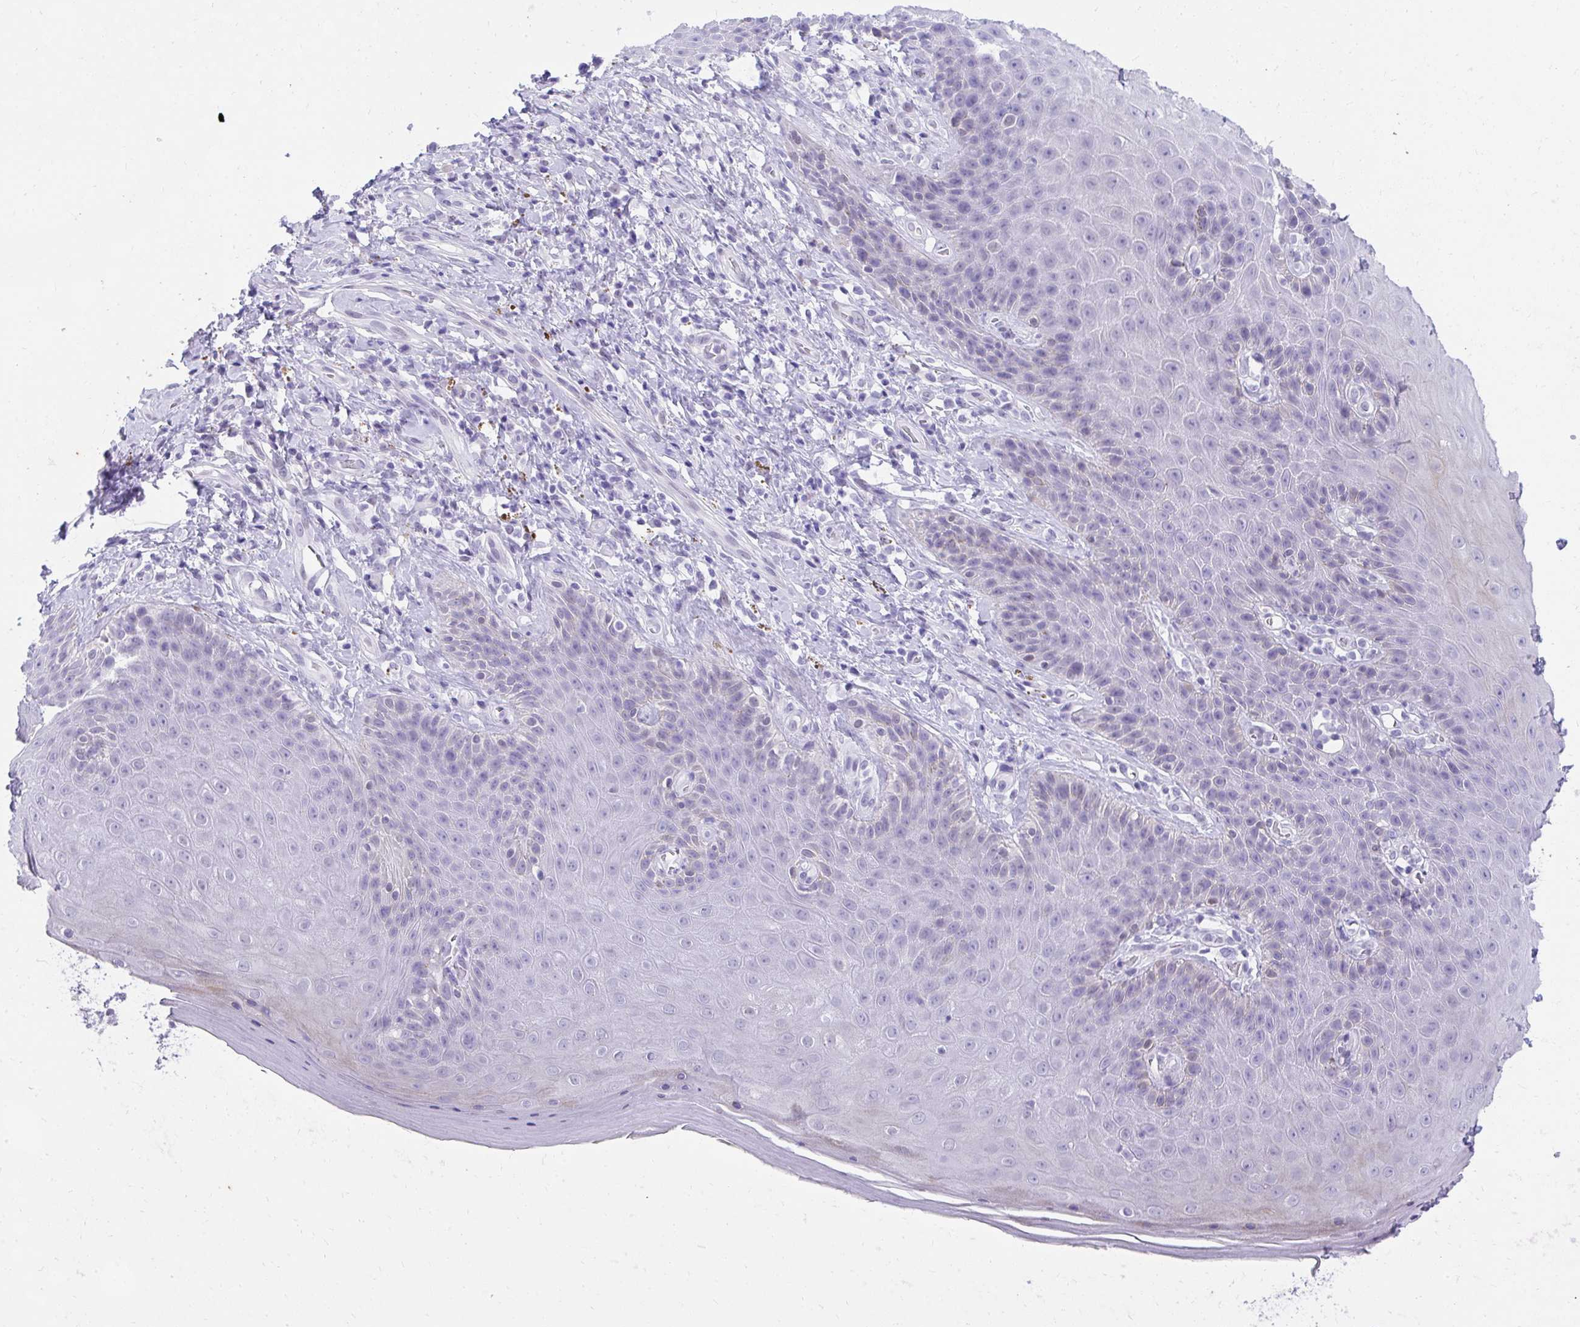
{"staining": {"intensity": "weak", "quantity": "<25%", "location": "cytoplasmic/membranous"}, "tissue": "skin", "cell_type": "Epidermal cells", "image_type": "normal", "snomed": [{"axis": "morphology", "description": "Normal tissue, NOS"}, {"axis": "topography", "description": "Anal"}, {"axis": "topography", "description": "Peripheral nerve tissue"}], "caption": "Immunohistochemical staining of unremarkable human skin reveals no significant expression in epidermal cells.", "gene": "KLK1", "patient": {"sex": "male", "age": 53}}